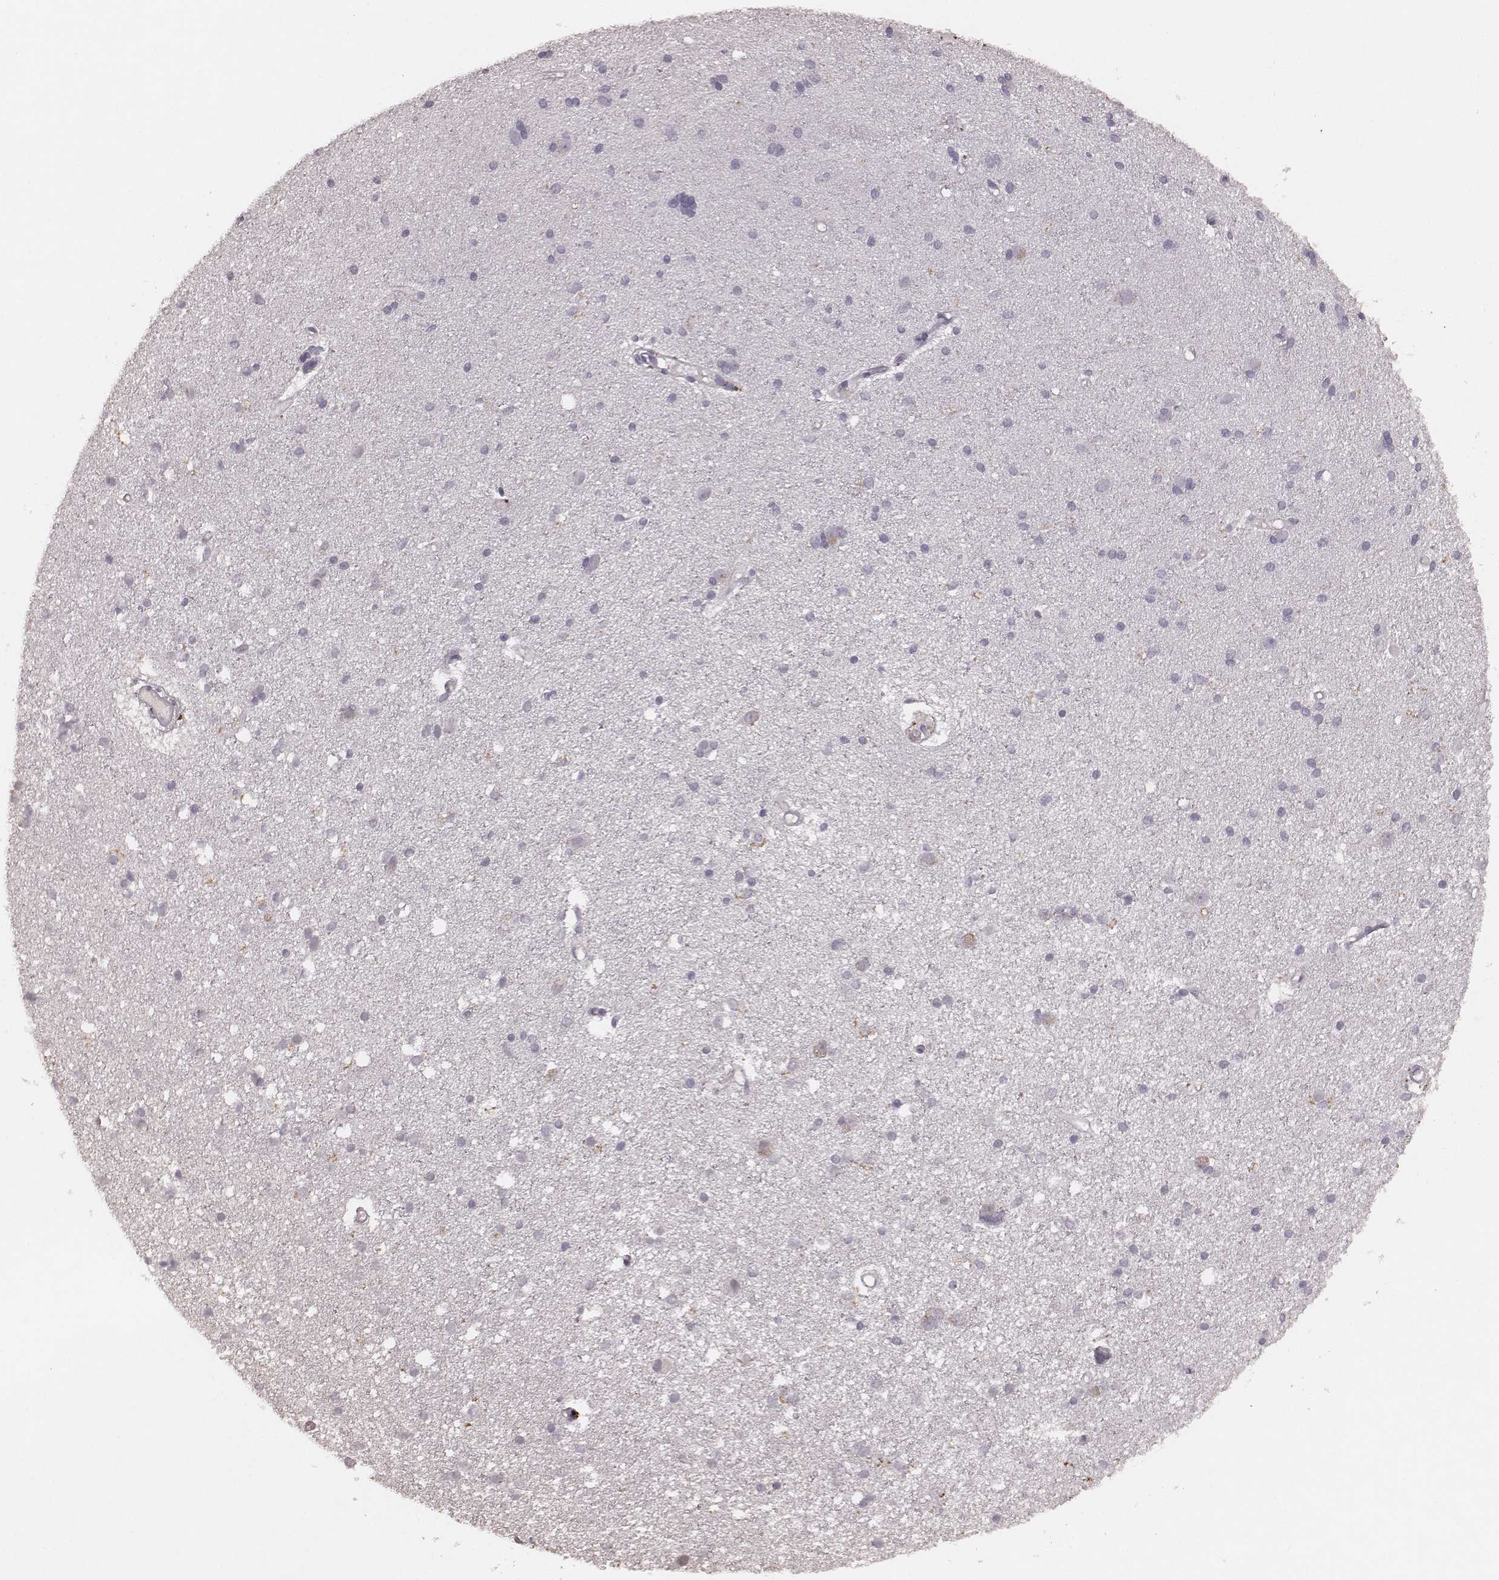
{"staining": {"intensity": "negative", "quantity": "none", "location": "none"}, "tissue": "cerebral cortex", "cell_type": "Endothelial cells", "image_type": "normal", "snomed": [{"axis": "morphology", "description": "Normal tissue, NOS"}, {"axis": "morphology", "description": "Glioma, malignant, High grade"}, {"axis": "topography", "description": "Cerebral cortex"}], "caption": "Micrograph shows no protein positivity in endothelial cells of normal cerebral cortex. (Immunohistochemistry, brightfield microscopy, high magnification).", "gene": "FAM13B", "patient": {"sex": "male", "age": 71}}